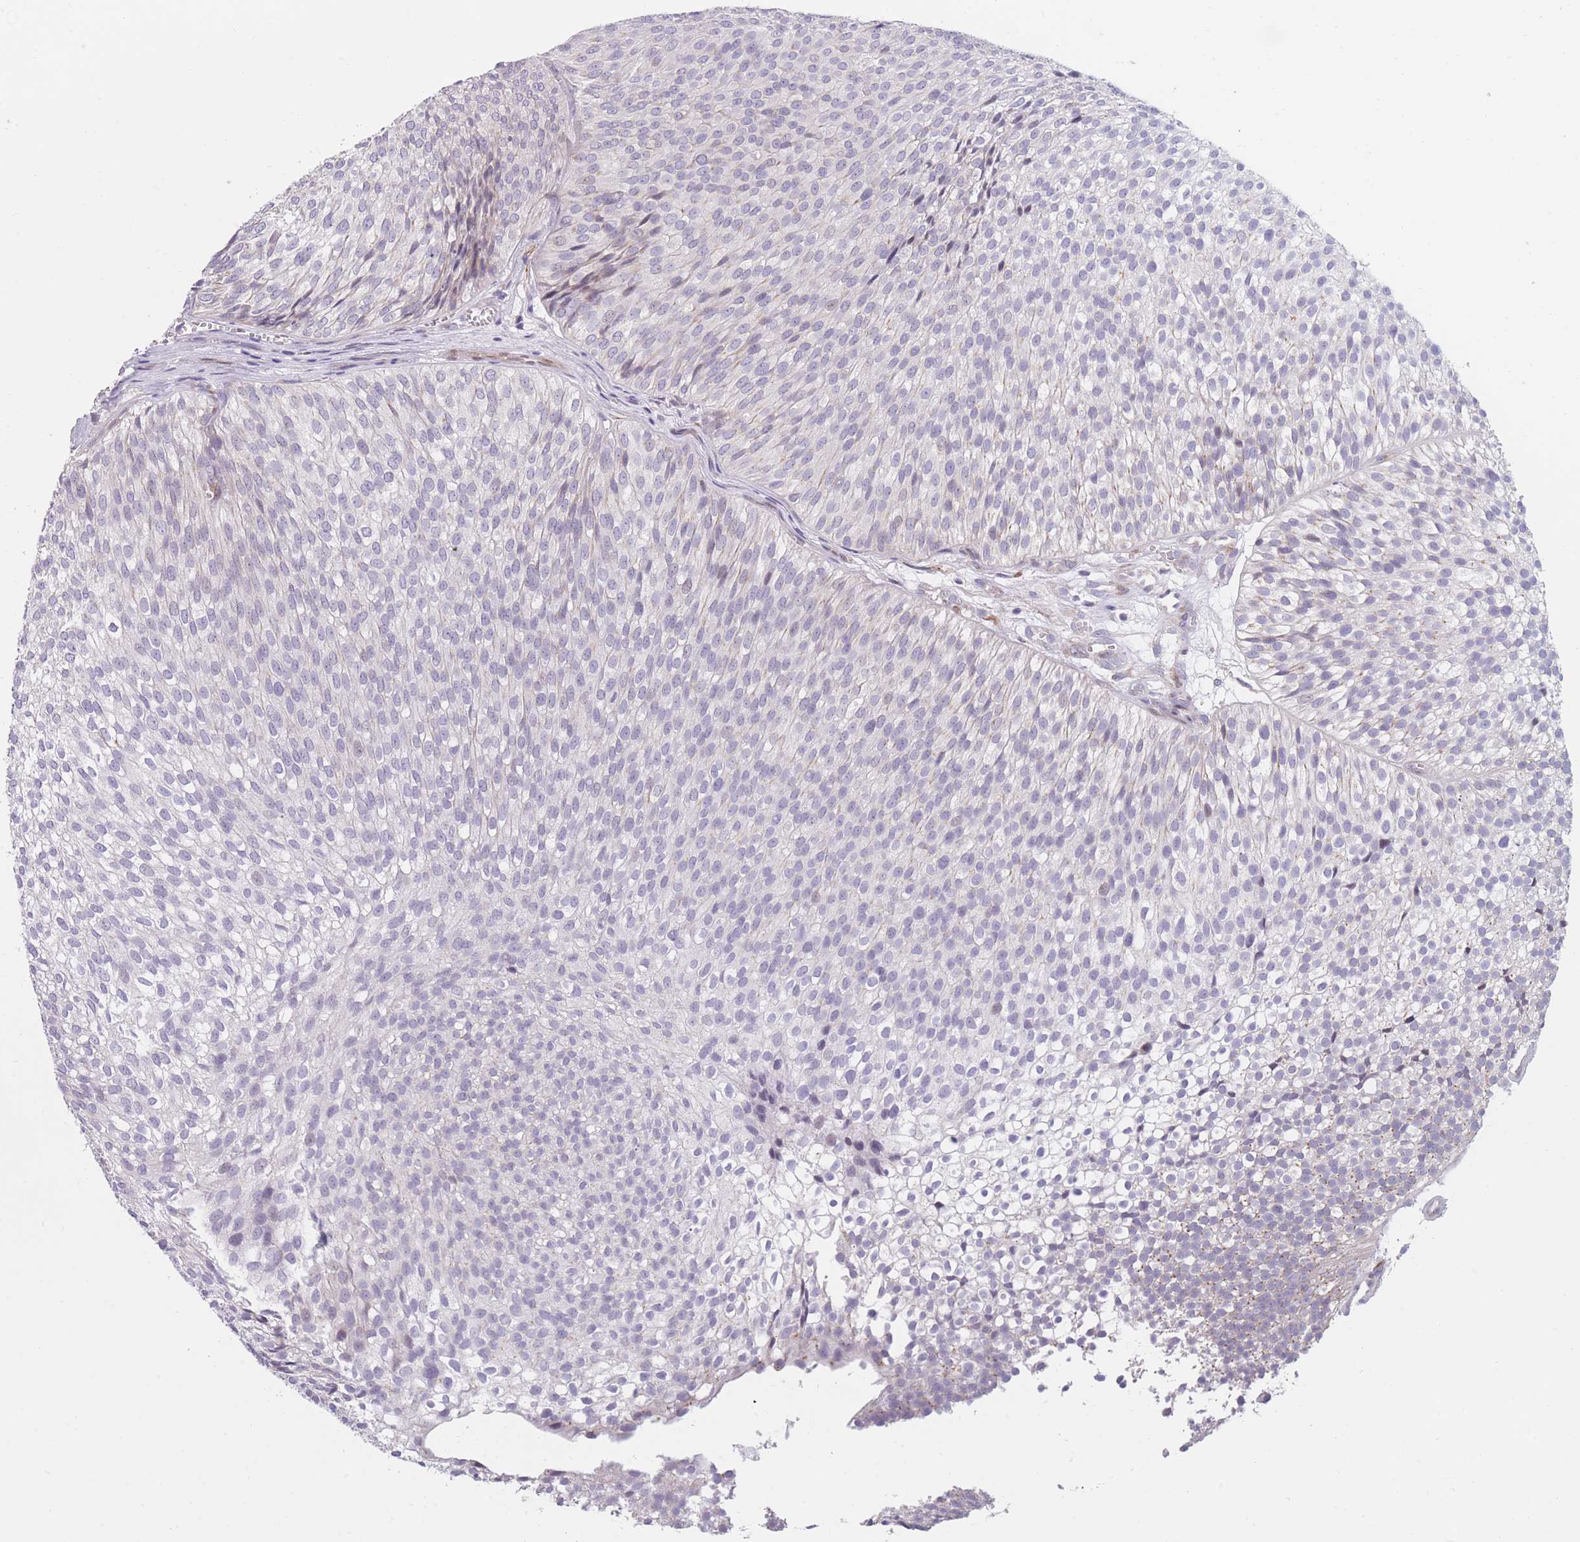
{"staining": {"intensity": "negative", "quantity": "none", "location": "none"}, "tissue": "urothelial cancer", "cell_type": "Tumor cells", "image_type": "cancer", "snomed": [{"axis": "morphology", "description": "Urothelial carcinoma, Low grade"}, {"axis": "topography", "description": "Urinary bladder"}], "caption": "Urothelial cancer stained for a protein using immunohistochemistry (IHC) demonstrates no staining tumor cells.", "gene": "CCNQ", "patient": {"sex": "male", "age": 91}}